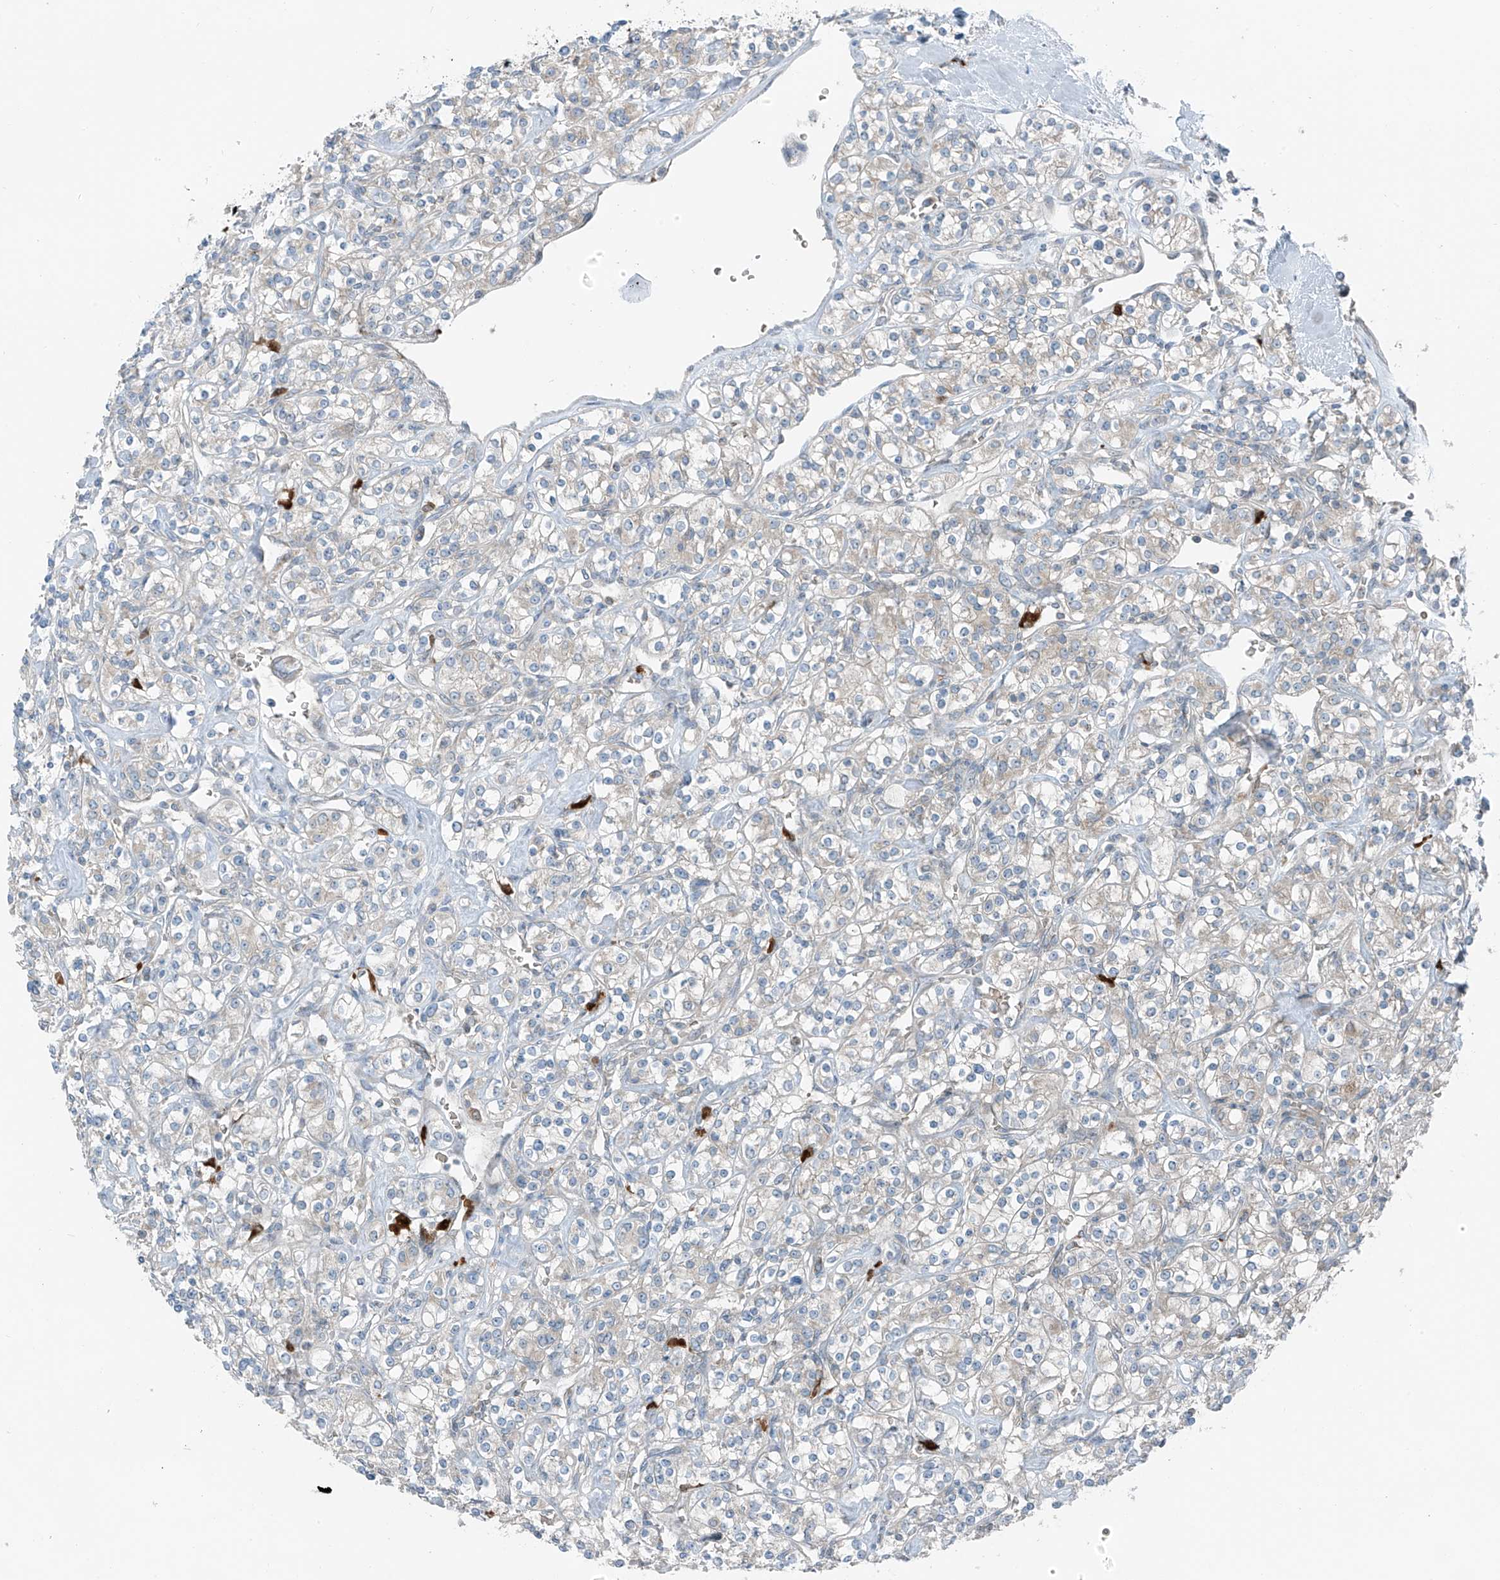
{"staining": {"intensity": "negative", "quantity": "none", "location": "none"}, "tissue": "renal cancer", "cell_type": "Tumor cells", "image_type": "cancer", "snomed": [{"axis": "morphology", "description": "Adenocarcinoma, NOS"}, {"axis": "topography", "description": "Kidney"}], "caption": "Renal cancer (adenocarcinoma) was stained to show a protein in brown. There is no significant positivity in tumor cells. (DAB (3,3'-diaminobenzidine) immunohistochemistry, high magnification).", "gene": "SLC12A6", "patient": {"sex": "male", "age": 77}}